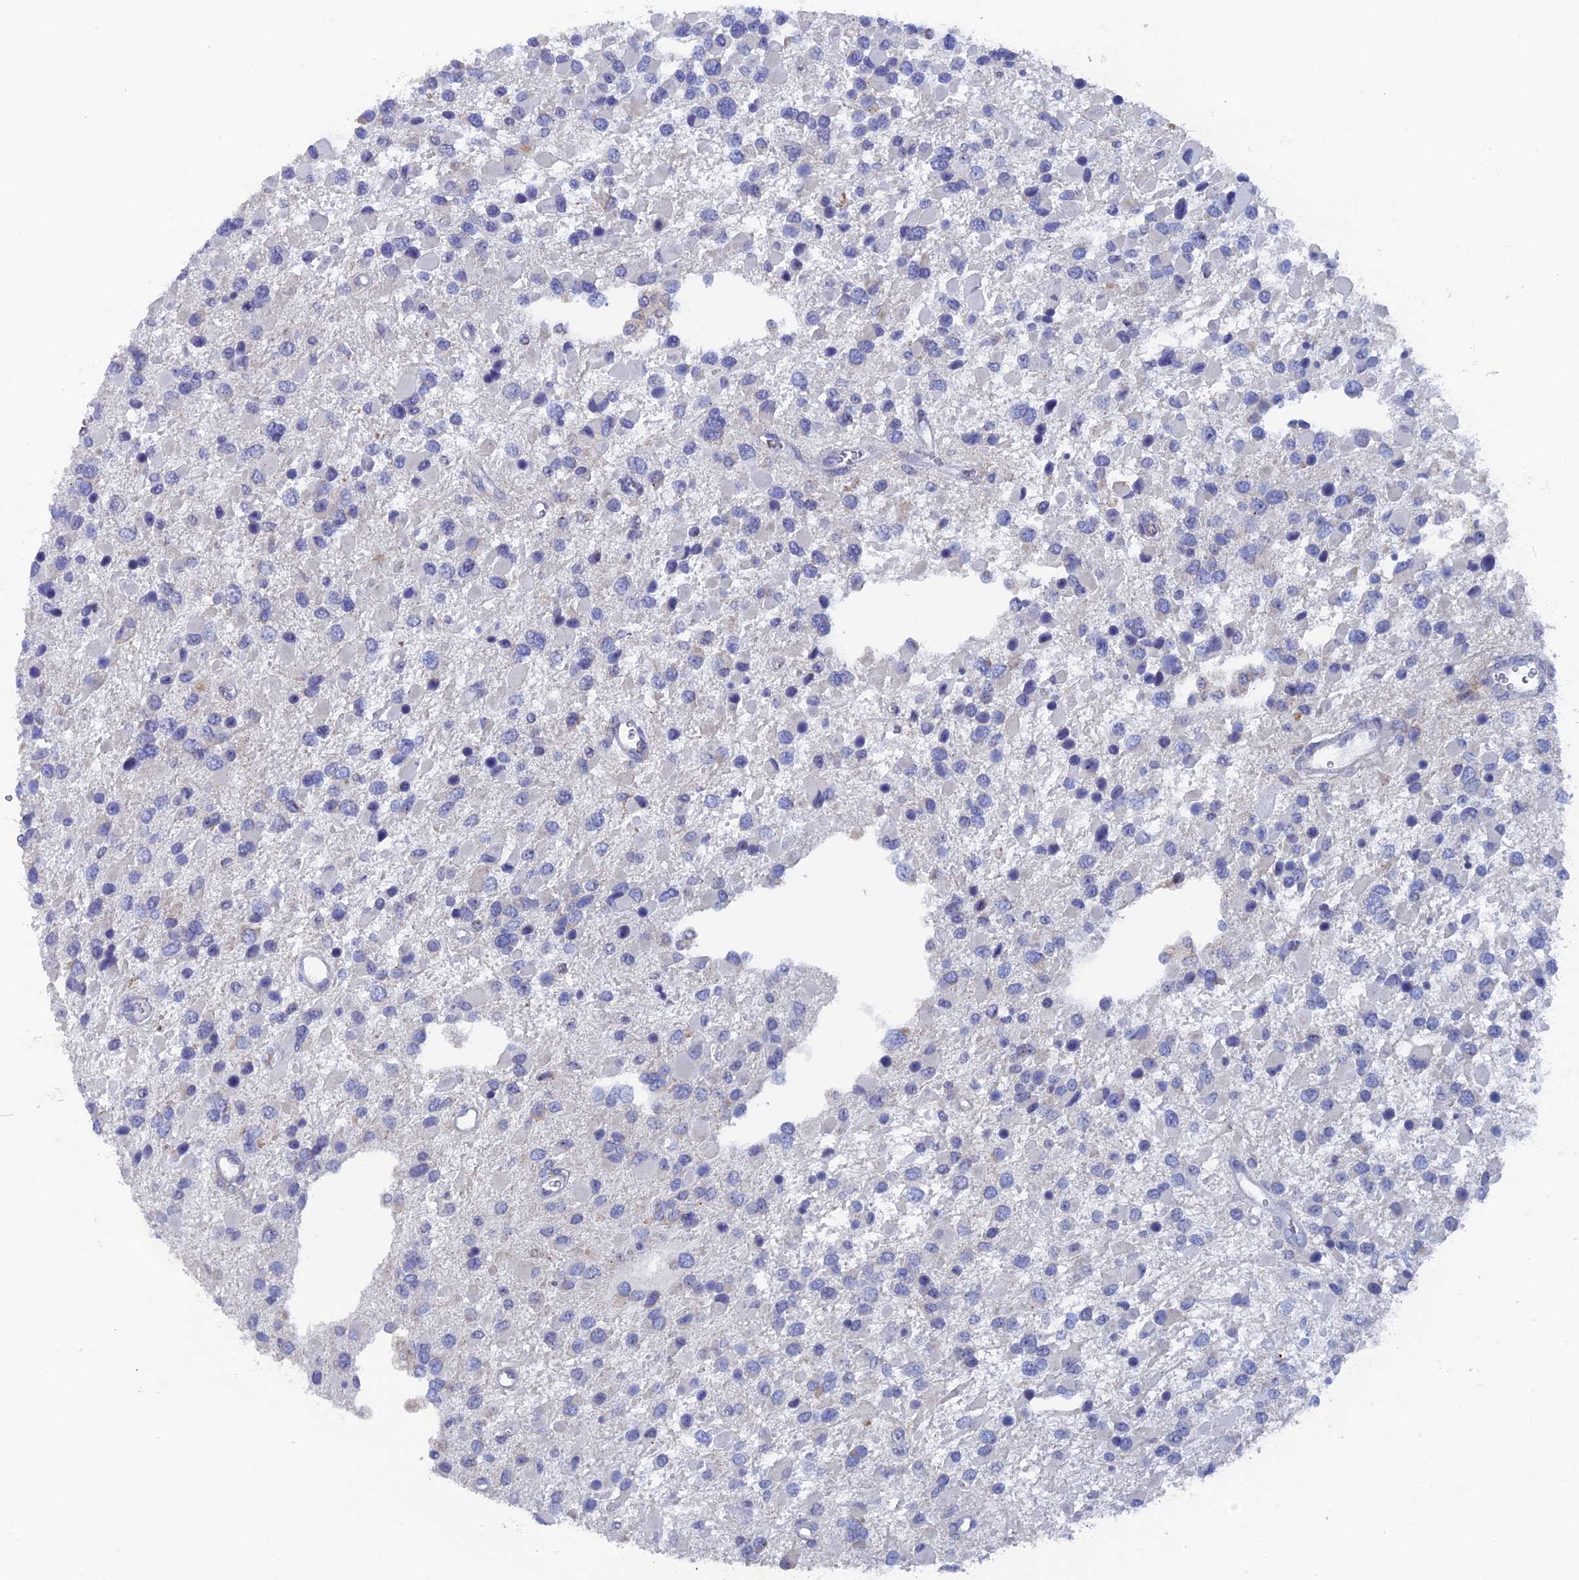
{"staining": {"intensity": "negative", "quantity": "none", "location": "none"}, "tissue": "glioma", "cell_type": "Tumor cells", "image_type": "cancer", "snomed": [{"axis": "morphology", "description": "Glioma, malignant, High grade"}, {"axis": "topography", "description": "Brain"}], "caption": "Immunohistochemical staining of human glioma demonstrates no significant expression in tumor cells.", "gene": "SRFBP1", "patient": {"sex": "male", "age": 53}}